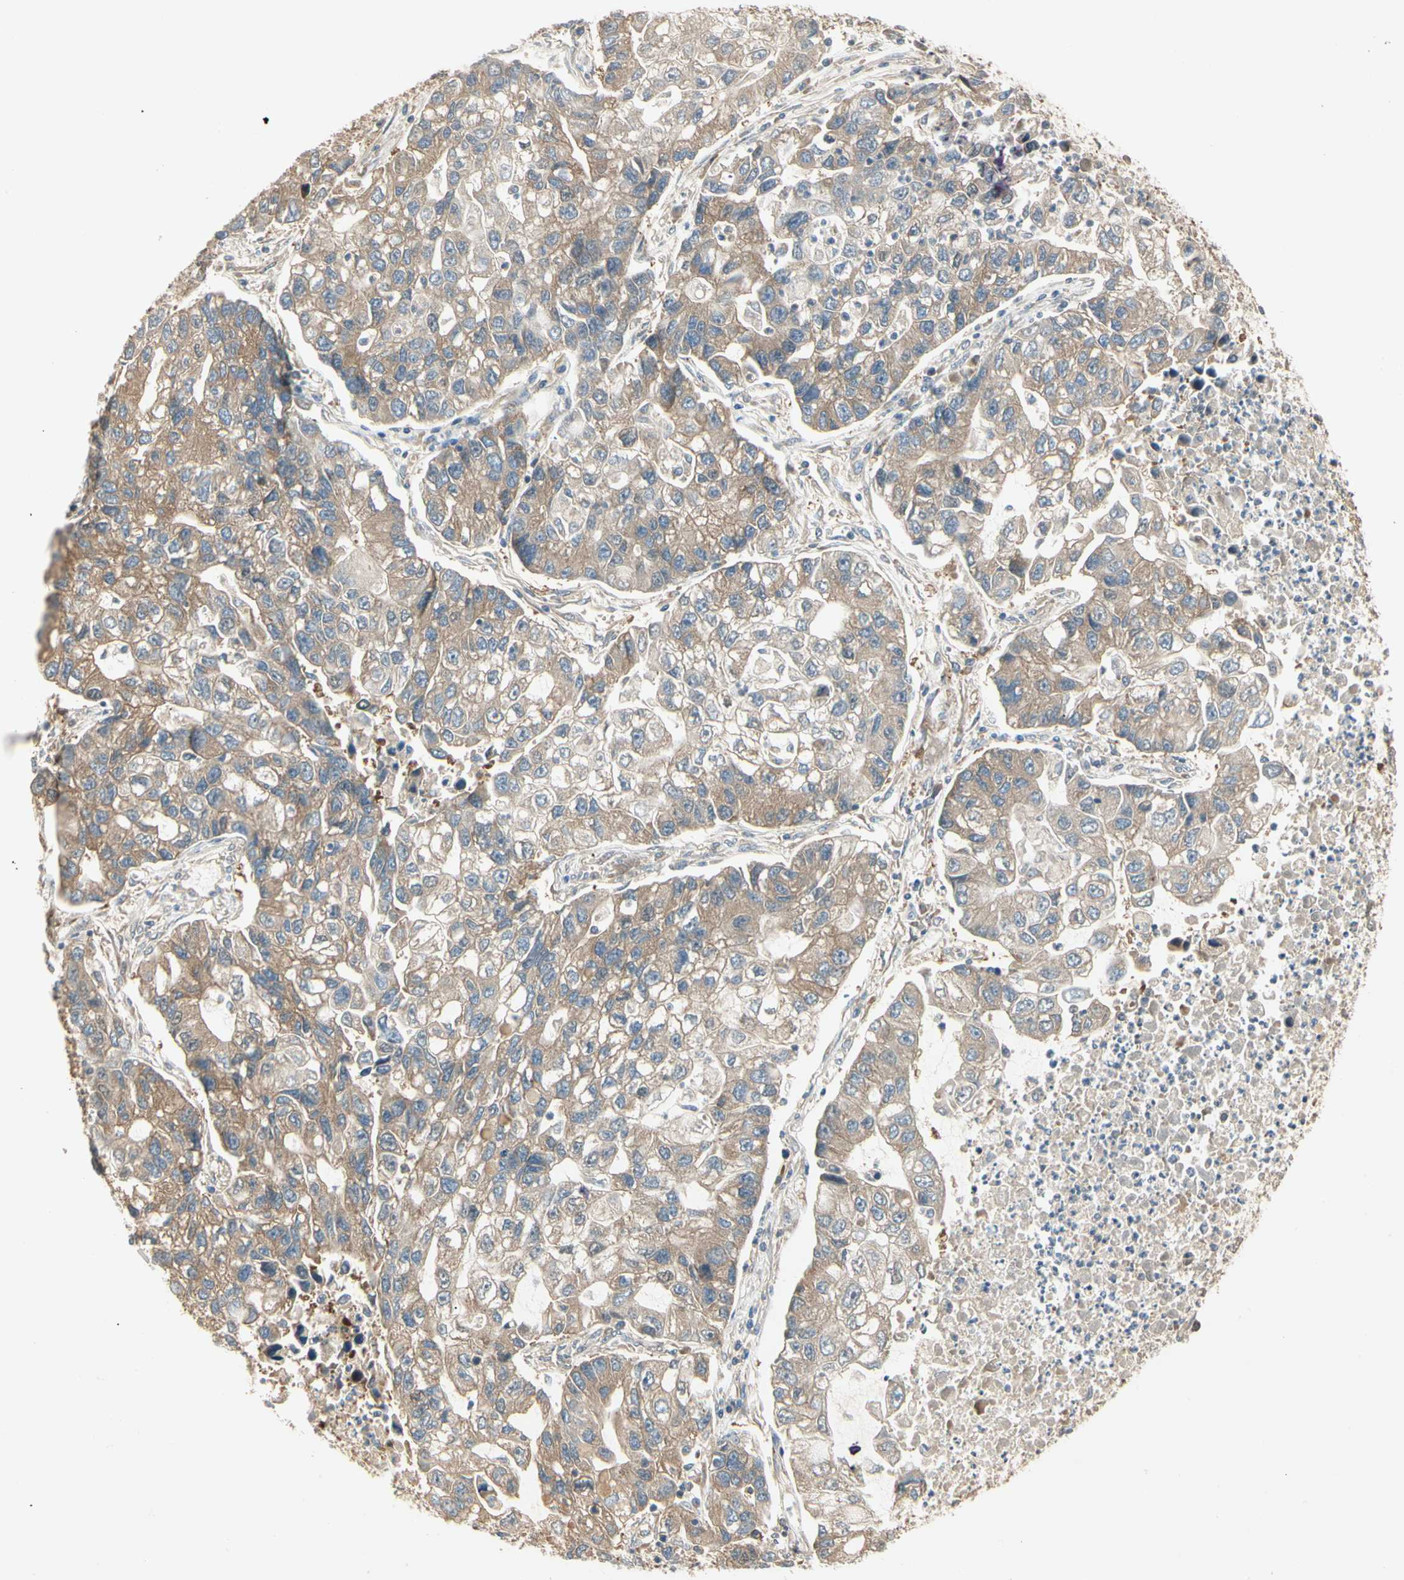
{"staining": {"intensity": "moderate", "quantity": ">75%", "location": "cytoplasmic/membranous"}, "tissue": "lung cancer", "cell_type": "Tumor cells", "image_type": "cancer", "snomed": [{"axis": "morphology", "description": "Adenocarcinoma, NOS"}, {"axis": "topography", "description": "Lung"}], "caption": "DAB (3,3'-diaminobenzidine) immunohistochemical staining of lung cancer (adenocarcinoma) reveals moderate cytoplasmic/membranous protein expression in about >75% of tumor cells. (DAB IHC, brown staining for protein, blue staining for nuclei).", "gene": "IRAG1", "patient": {"sex": "female", "age": 51}}